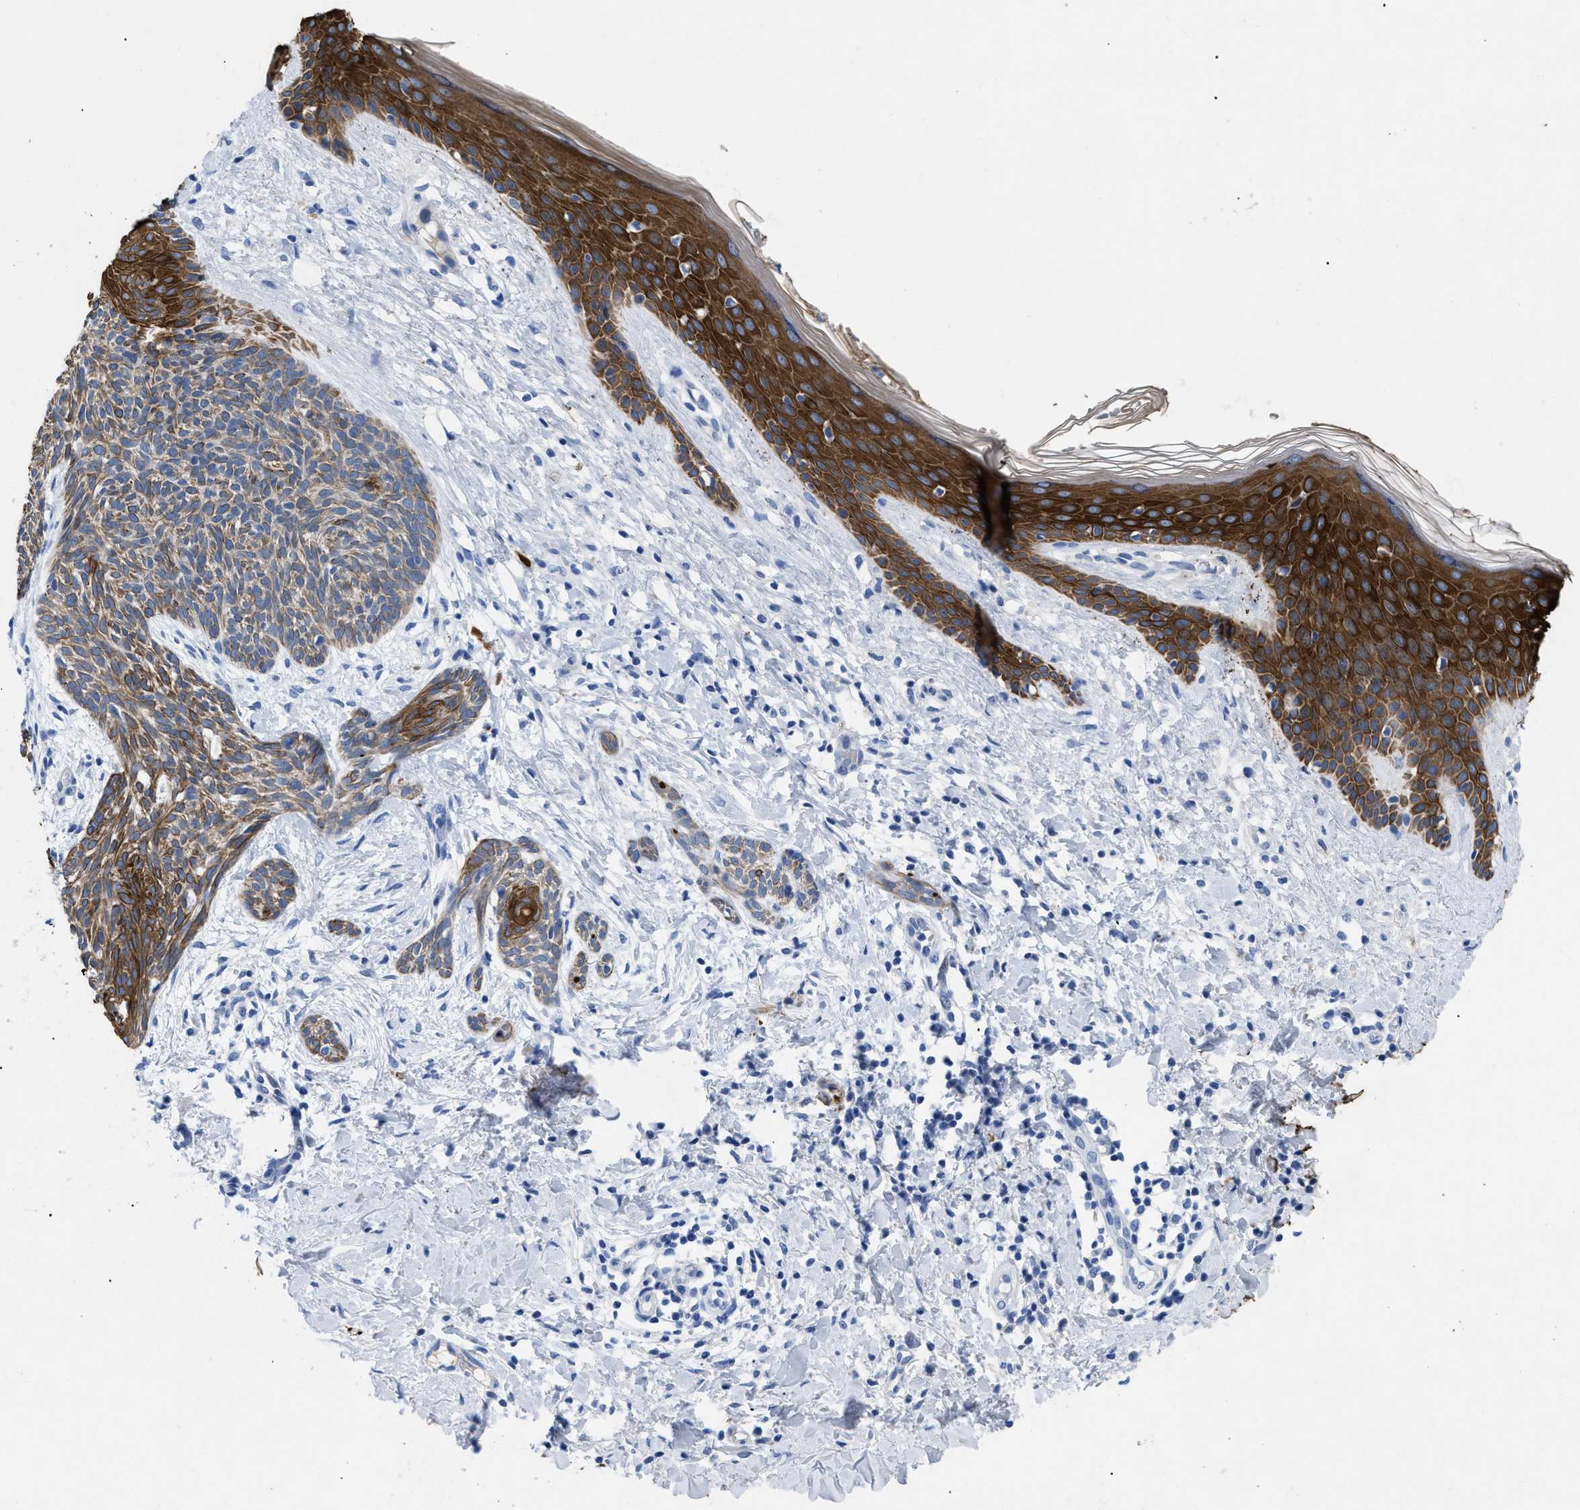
{"staining": {"intensity": "moderate", "quantity": "25%-75%", "location": "cytoplasmic/membranous"}, "tissue": "skin cancer", "cell_type": "Tumor cells", "image_type": "cancer", "snomed": [{"axis": "morphology", "description": "Basal cell carcinoma"}, {"axis": "topography", "description": "Skin"}], "caption": "Immunohistochemistry (DAB) staining of skin cancer displays moderate cytoplasmic/membranous protein expression in approximately 25%-75% of tumor cells.", "gene": "TMEM68", "patient": {"sex": "female", "age": 59}}